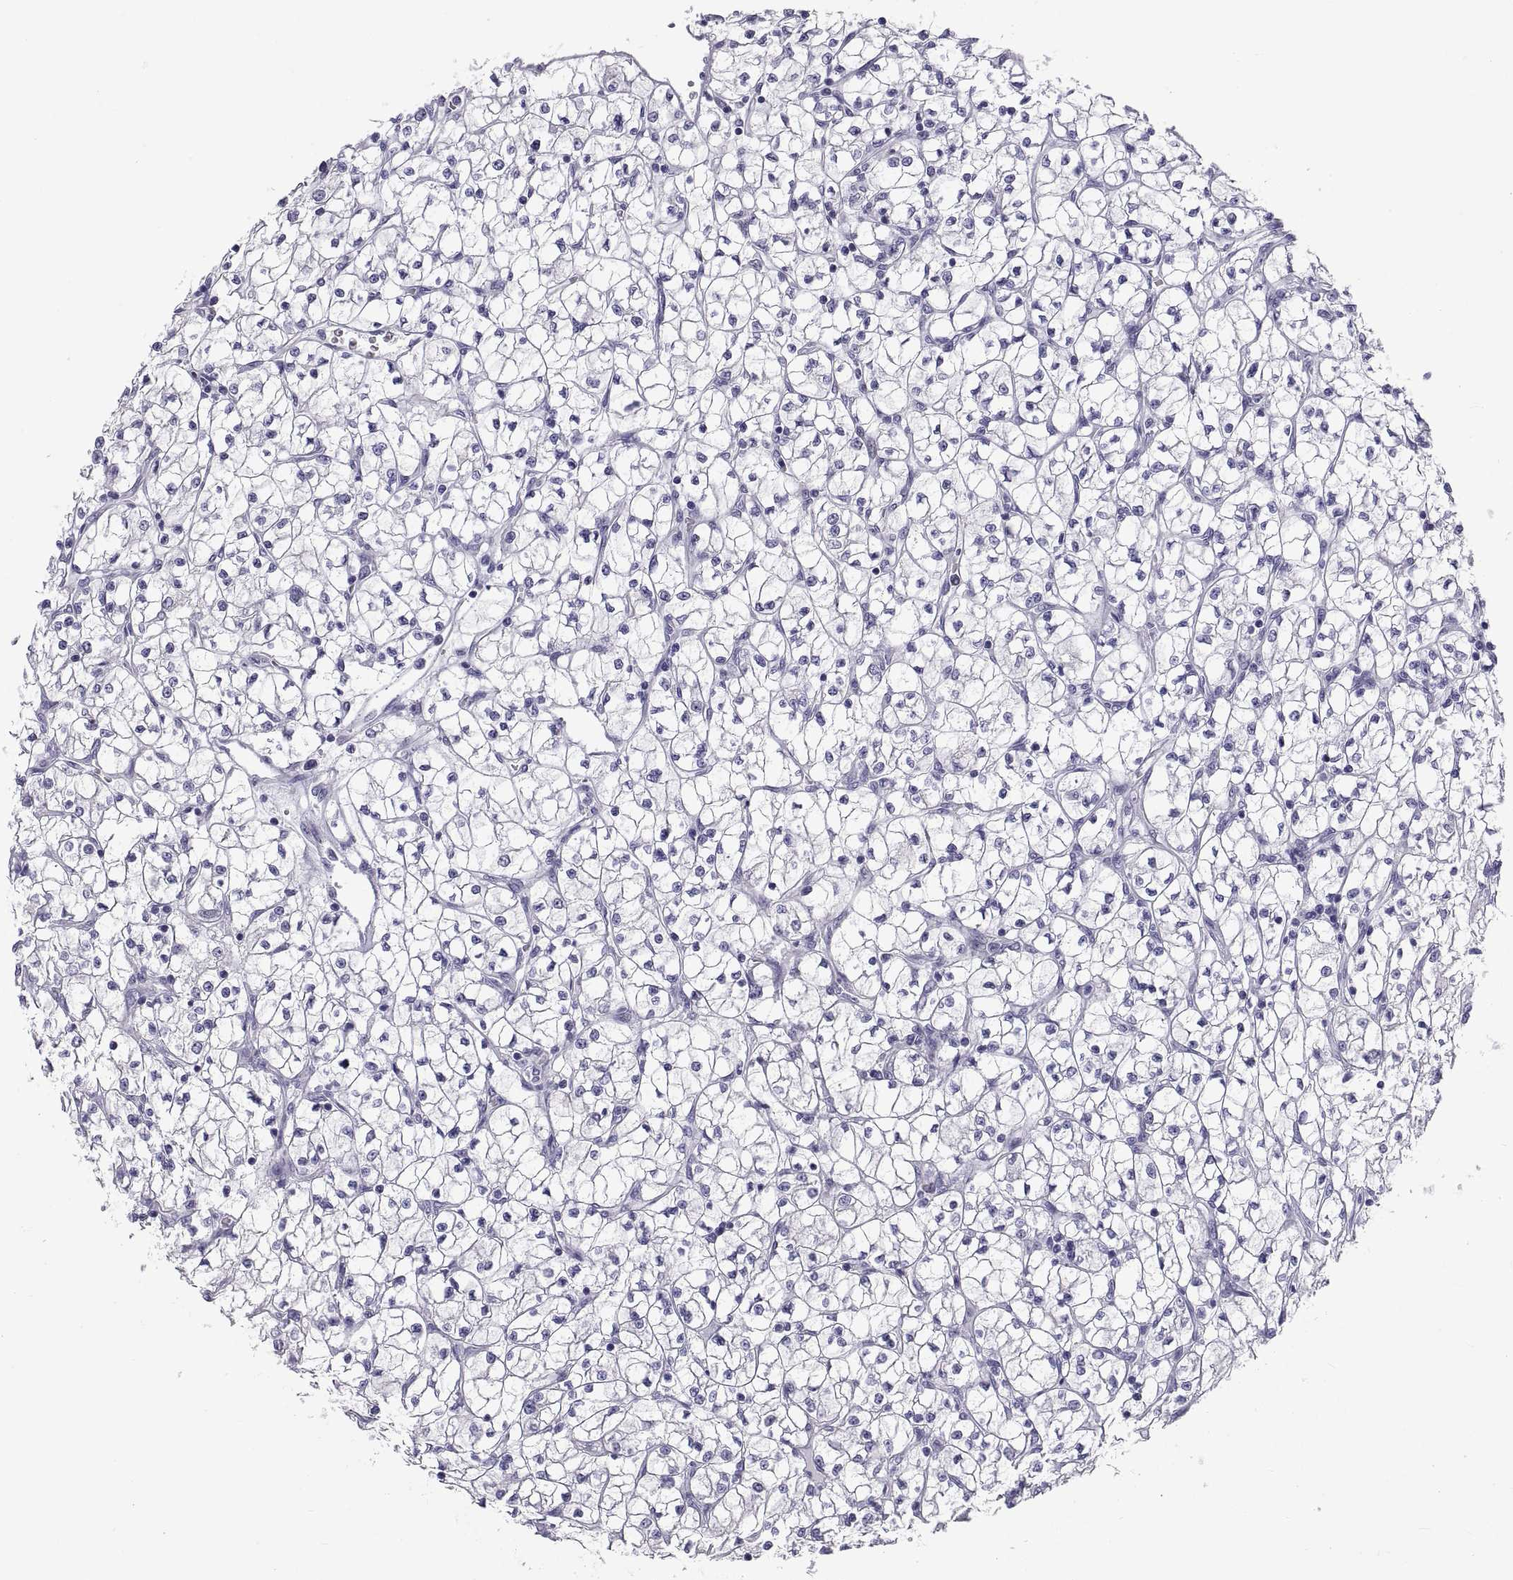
{"staining": {"intensity": "negative", "quantity": "none", "location": "none"}, "tissue": "renal cancer", "cell_type": "Tumor cells", "image_type": "cancer", "snomed": [{"axis": "morphology", "description": "Adenocarcinoma, NOS"}, {"axis": "topography", "description": "Kidney"}], "caption": "A micrograph of renal cancer (adenocarcinoma) stained for a protein demonstrates no brown staining in tumor cells.", "gene": "FAM170A", "patient": {"sex": "female", "age": 64}}